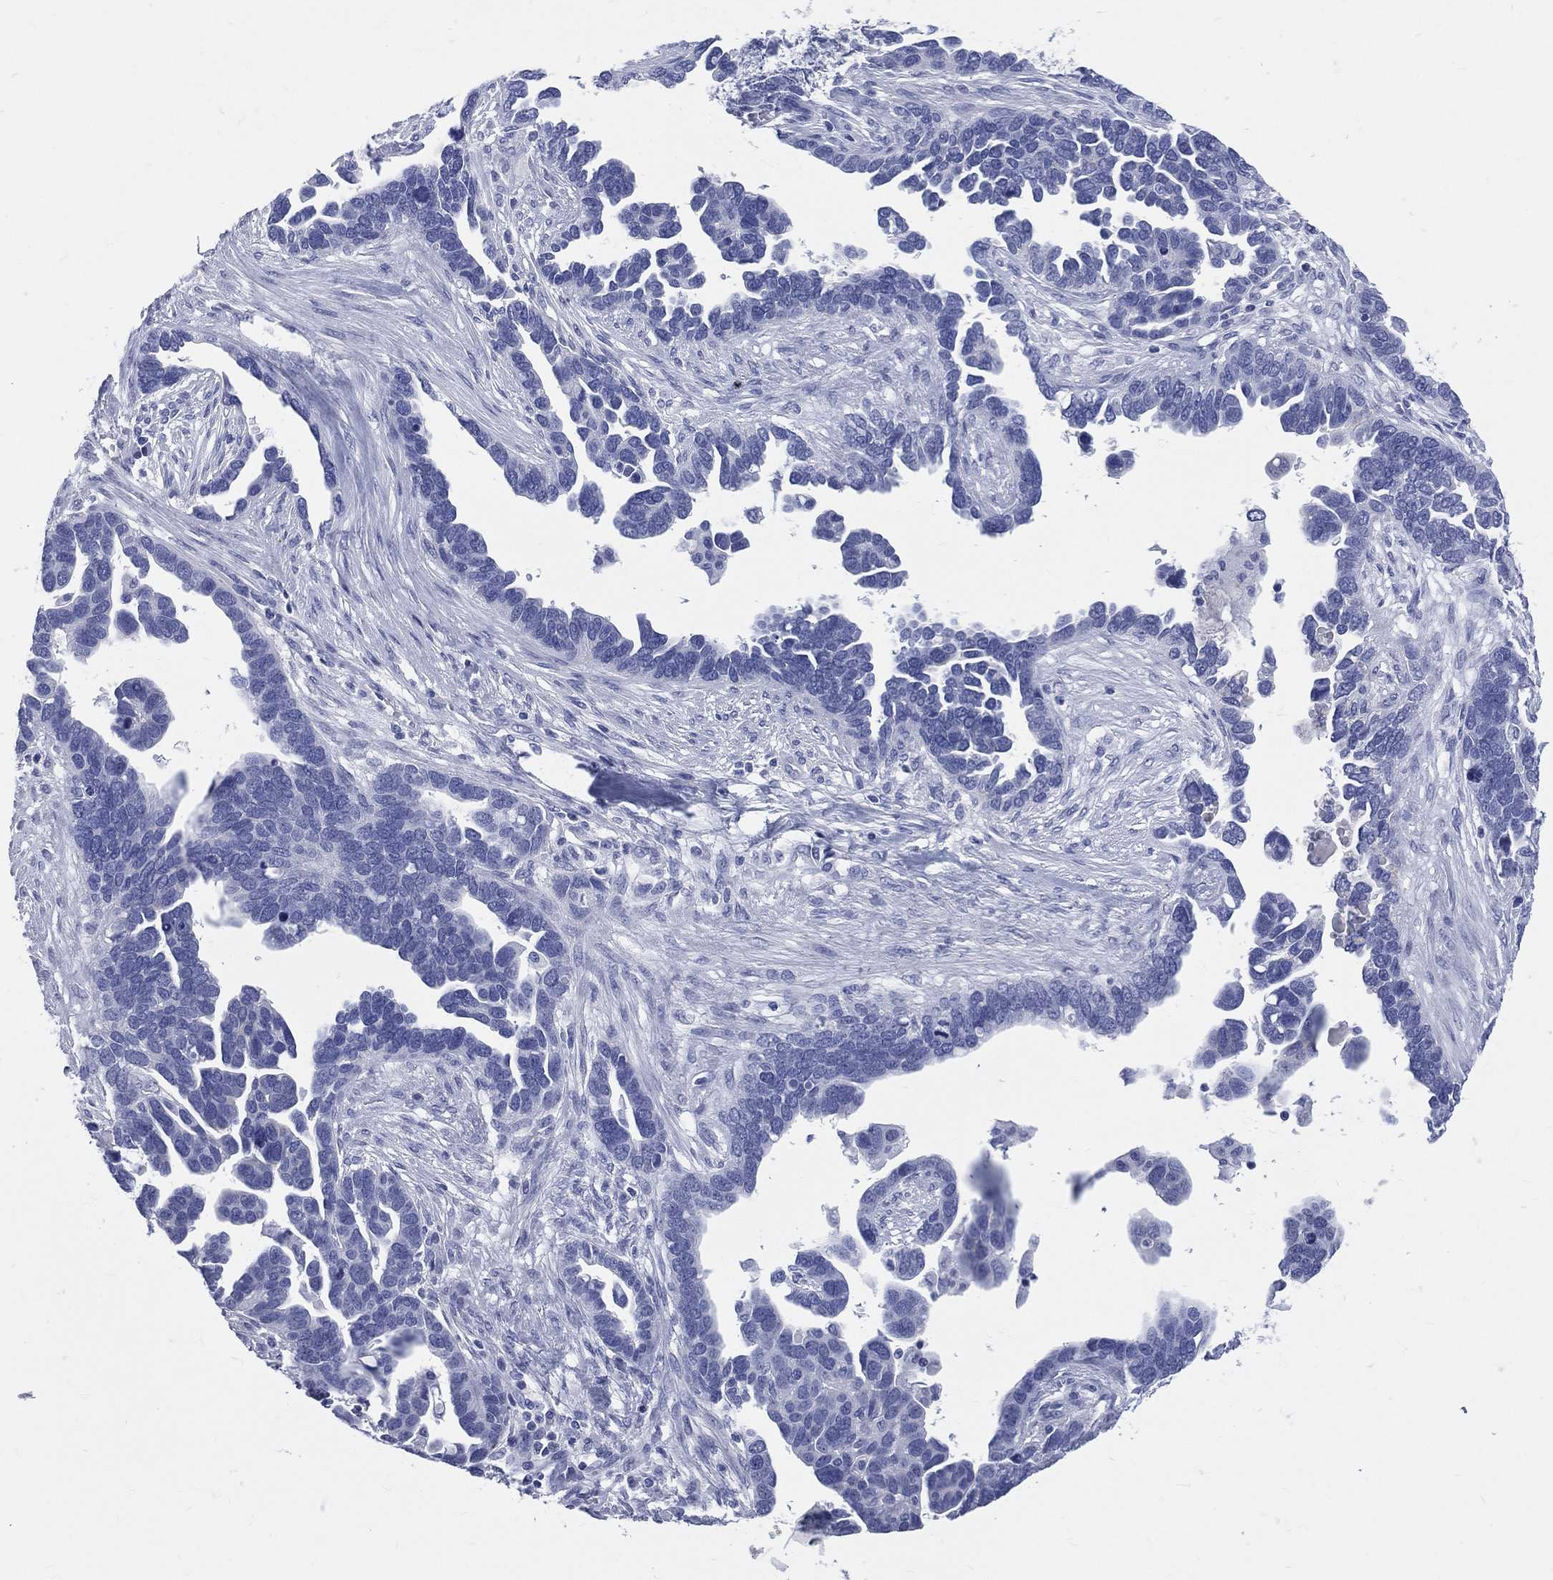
{"staining": {"intensity": "negative", "quantity": "none", "location": "none"}, "tissue": "ovarian cancer", "cell_type": "Tumor cells", "image_type": "cancer", "snomed": [{"axis": "morphology", "description": "Cystadenocarcinoma, serous, NOS"}, {"axis": "topography", "description": "Ovary"}], "caption": "Tumor cells show no significant expression in ovarian cancer.", "gene": "CYLC1", "patient": {"sex": "female", "age": 54}}